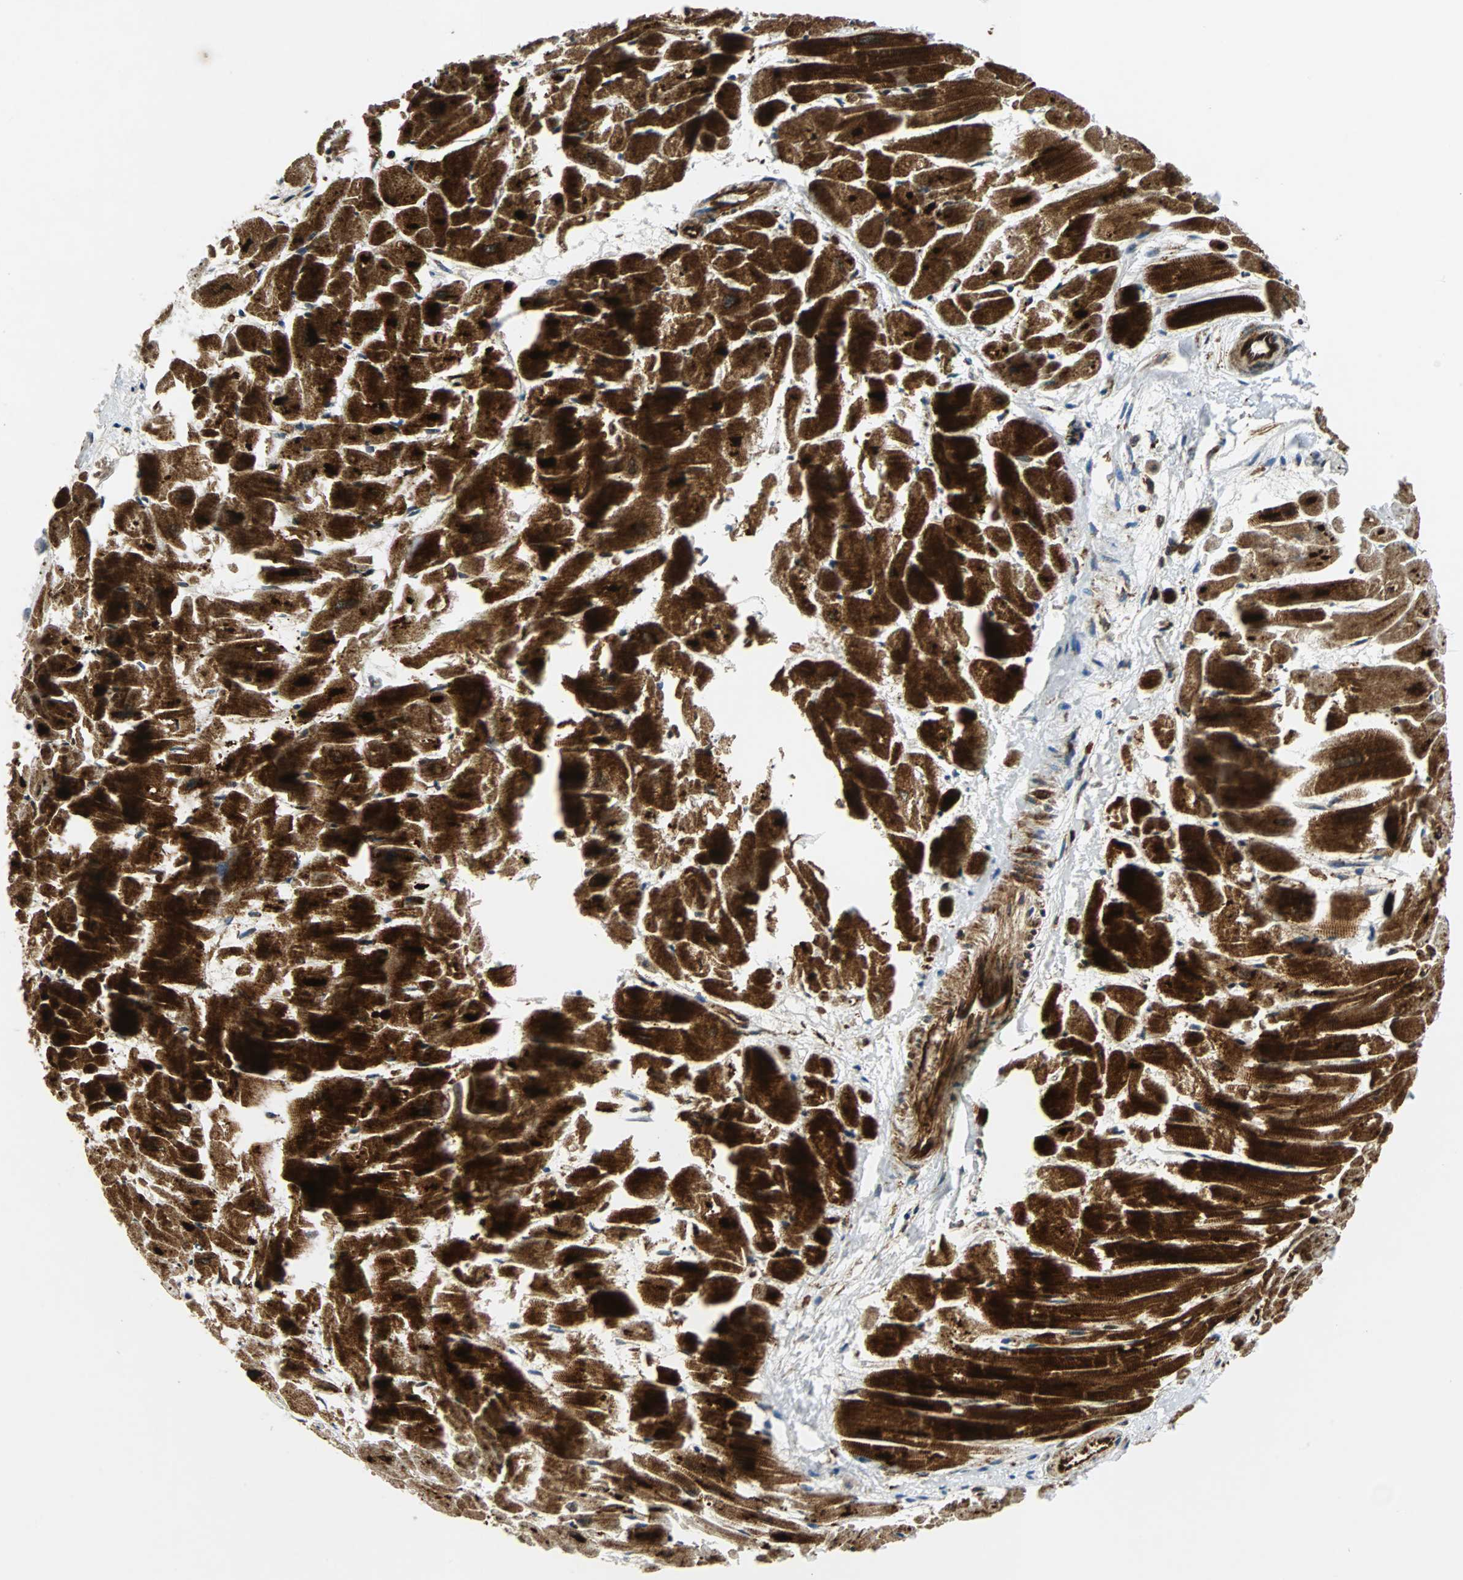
{"staining": {"intensity": "strong", "quantity": ">75%", "location": "cytoplasmic/membranous"}, "tissue": "heart muscle", "cell_type": "Cardiomyocytes", "image_type": "normal", "snomed": [{"axis": "morphology", "description": "Normal tissue, NOS"}, {"axis": "topography", "description": "Heart"}], "caption": "Immunohistochemical staining of benign human heart muscle reveals >75% levels of strong cytoplasmic/membranous protein positivity in approximately >75% of cardiomyocytes.", "gene": "TUBA4A", "patient": {"sex": "female", "age": 19}}